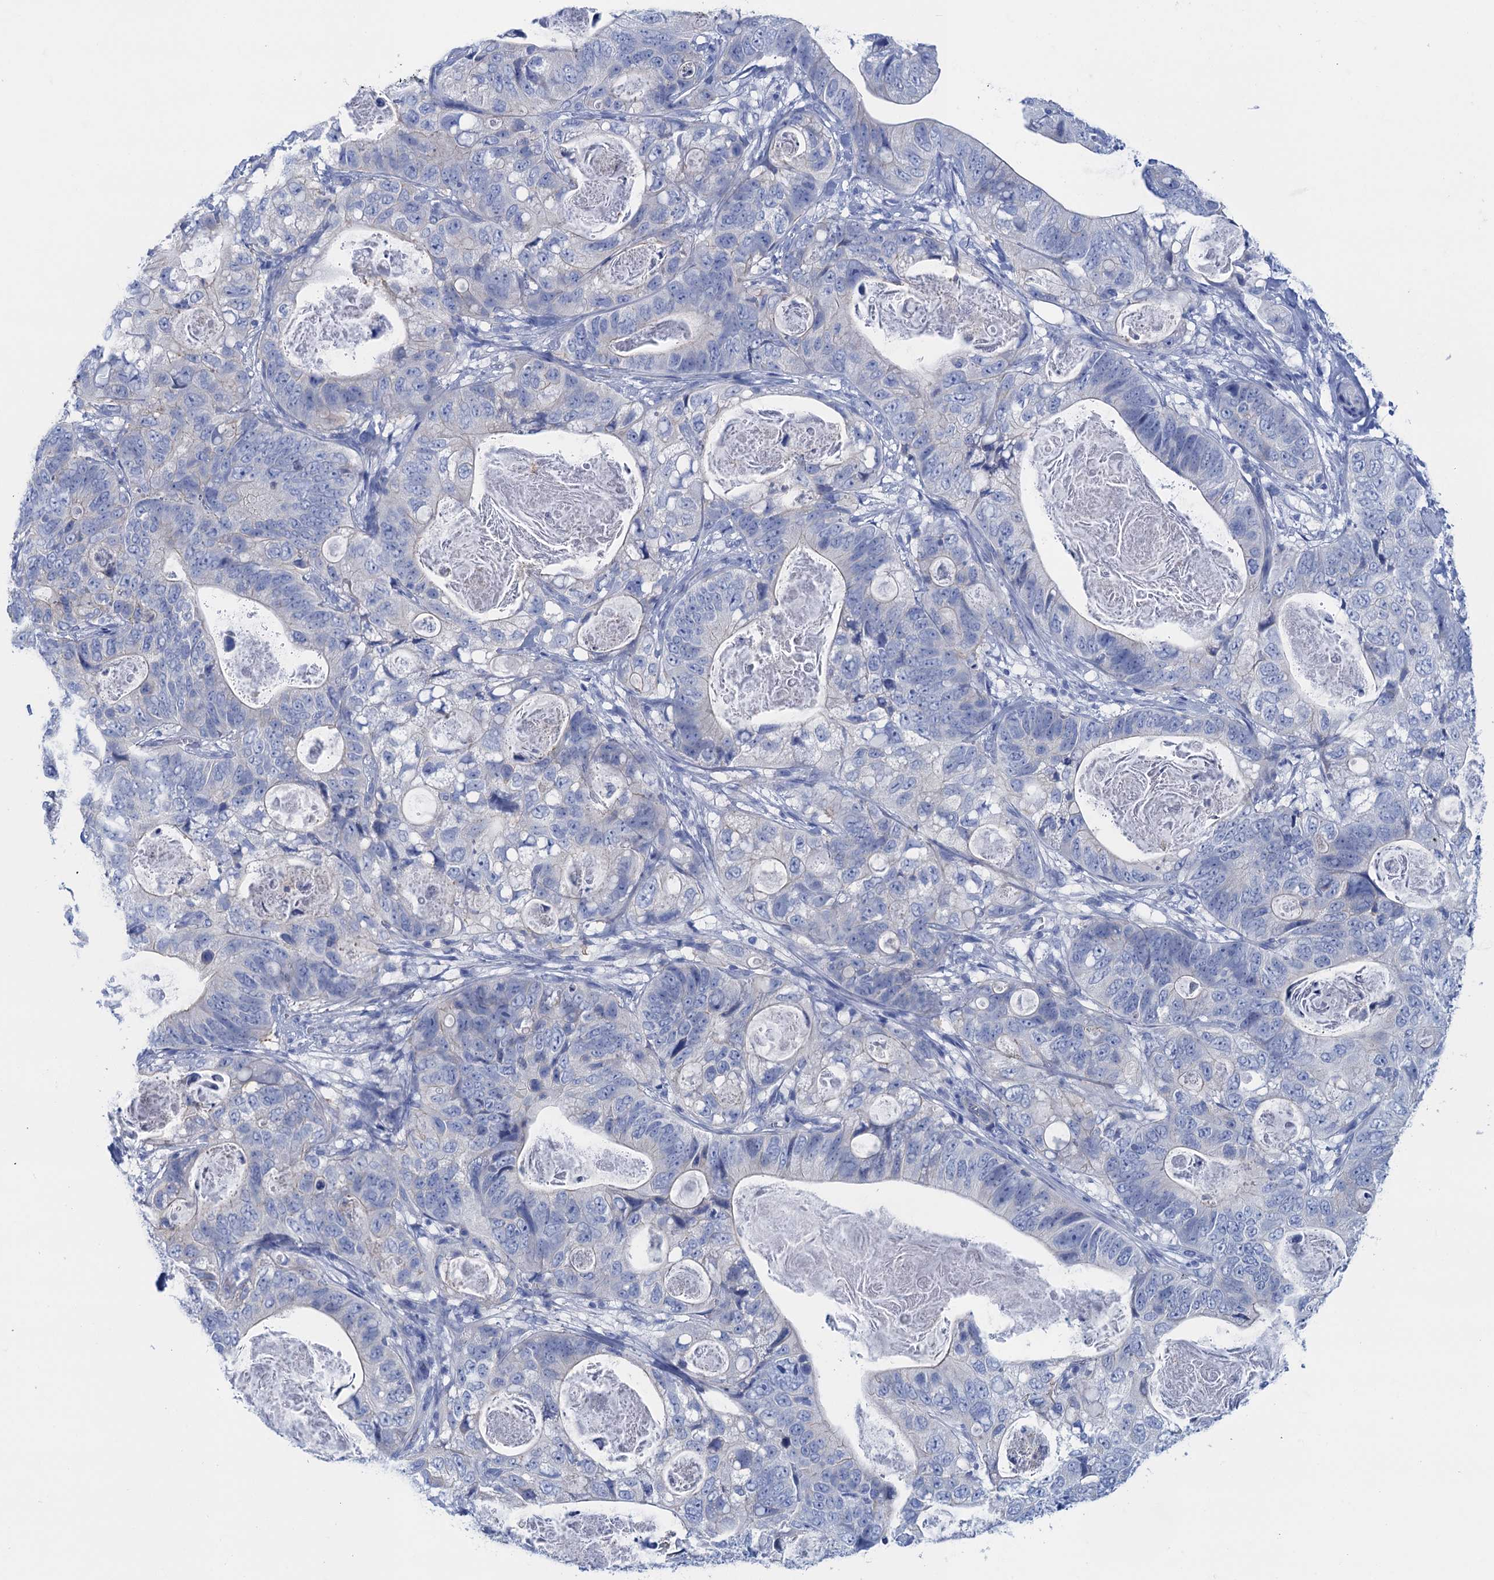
{"staining": {"intensity": "negative", "quantity": "none", "location": "none"}, "tissue": "stomach cancer", "cell_type": "Tumor cells", "image_type": "cancer", "snomed": [{"axis": "morphology", "description": "Normal tissue, NOS"}, {"axis": "morphology", "description": "Adenocarcinoma, NOS"}, {"axis": "topography", "description": "Stomach"}], "caption": "An IHC image of stomach adenocarcinoma is shown. There is no staining in tumor cells of stomach adenocarcinoma. Brightfield microscopy of IHC stained with DAB (3,3'-diaminobenzidine) (brown) and hematoxylin (blue), captured at high magnification.", "gene": "CALML5", "patient": {"sex": "female", "age": 89}}